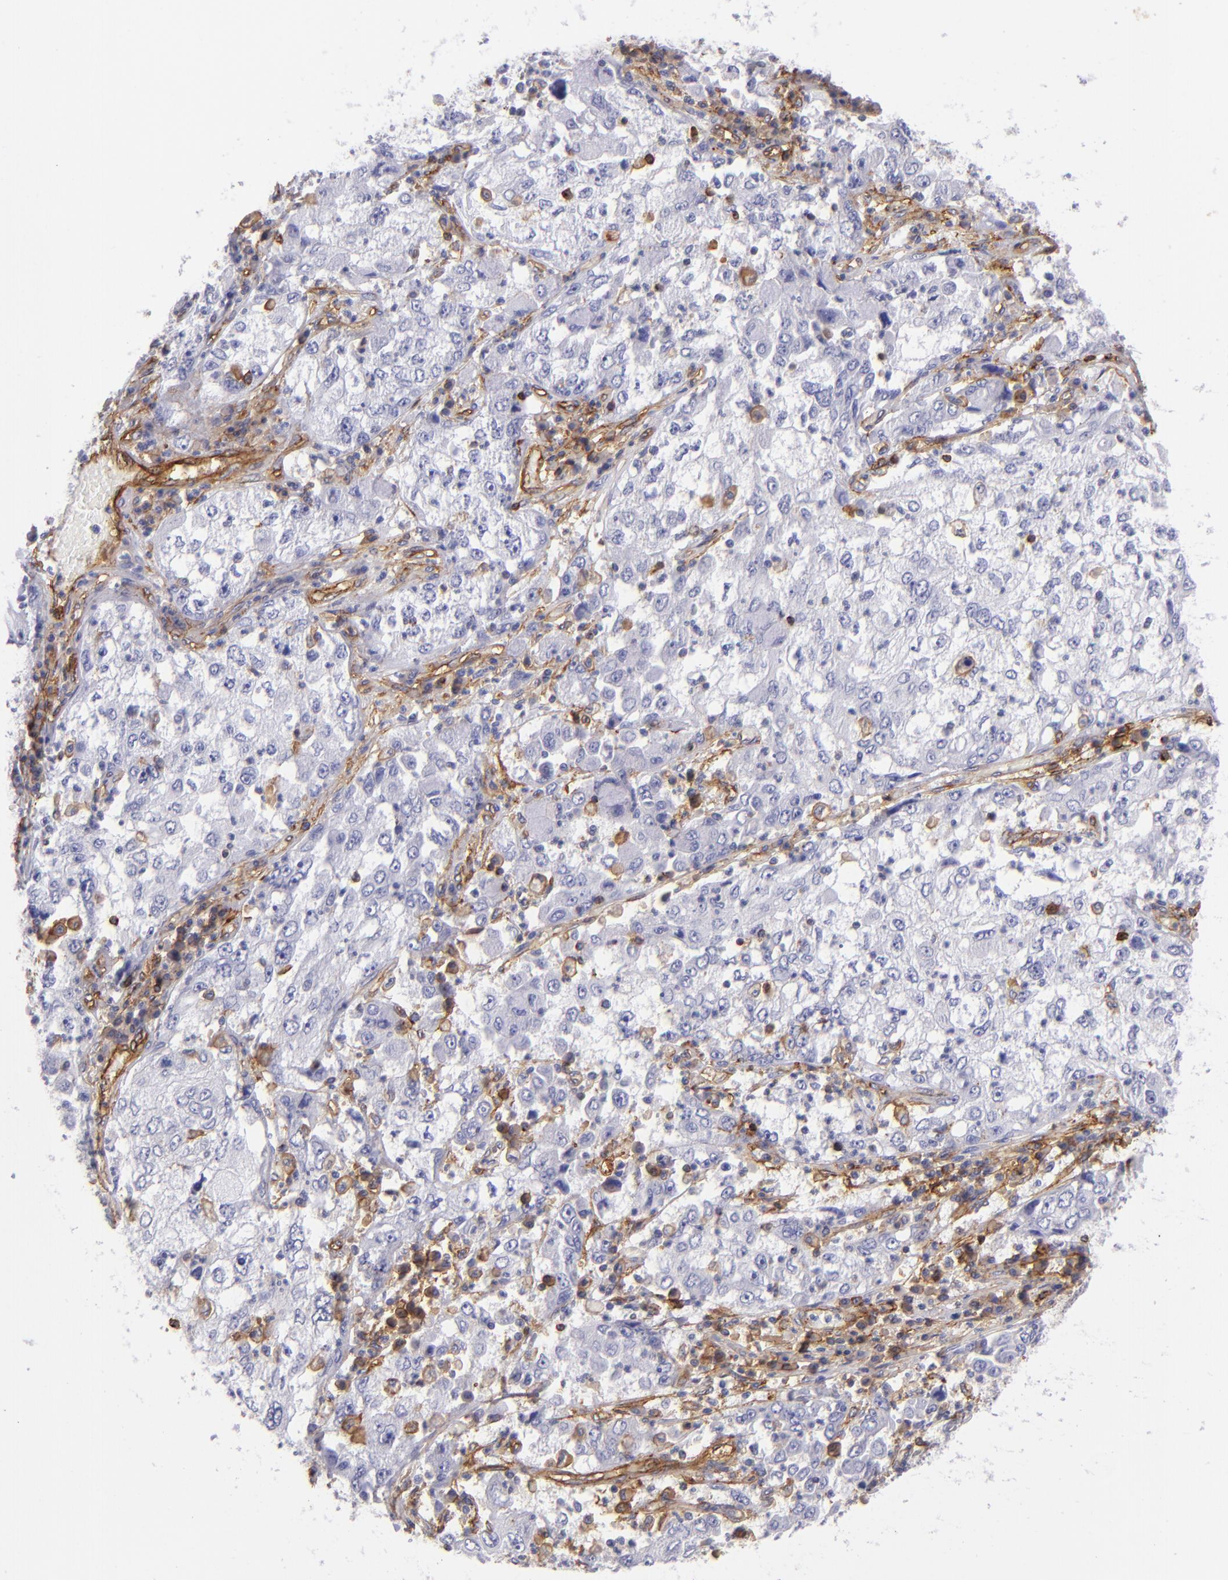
{"staining": {"intensity": "negative", "quantity": "none", "location": "none"}, "tissue": "cervical cancer", "cell_type": "Tumor cells", "image_type": "cancer", "snomed": [{"axis": "morphology", "description": "Squamous cell carcinoma, NOS"}, {"axis": "topography", "description": "Cervix"}], "caption": "An IHC photomicrograph of squamous cell carcinoma (cervical) is shown. There is no staining in tumor cells of squamous cell carcinoma (cervical).", "gene": "ENTPD1", "patient": {"sex": "female", "age": 36}}